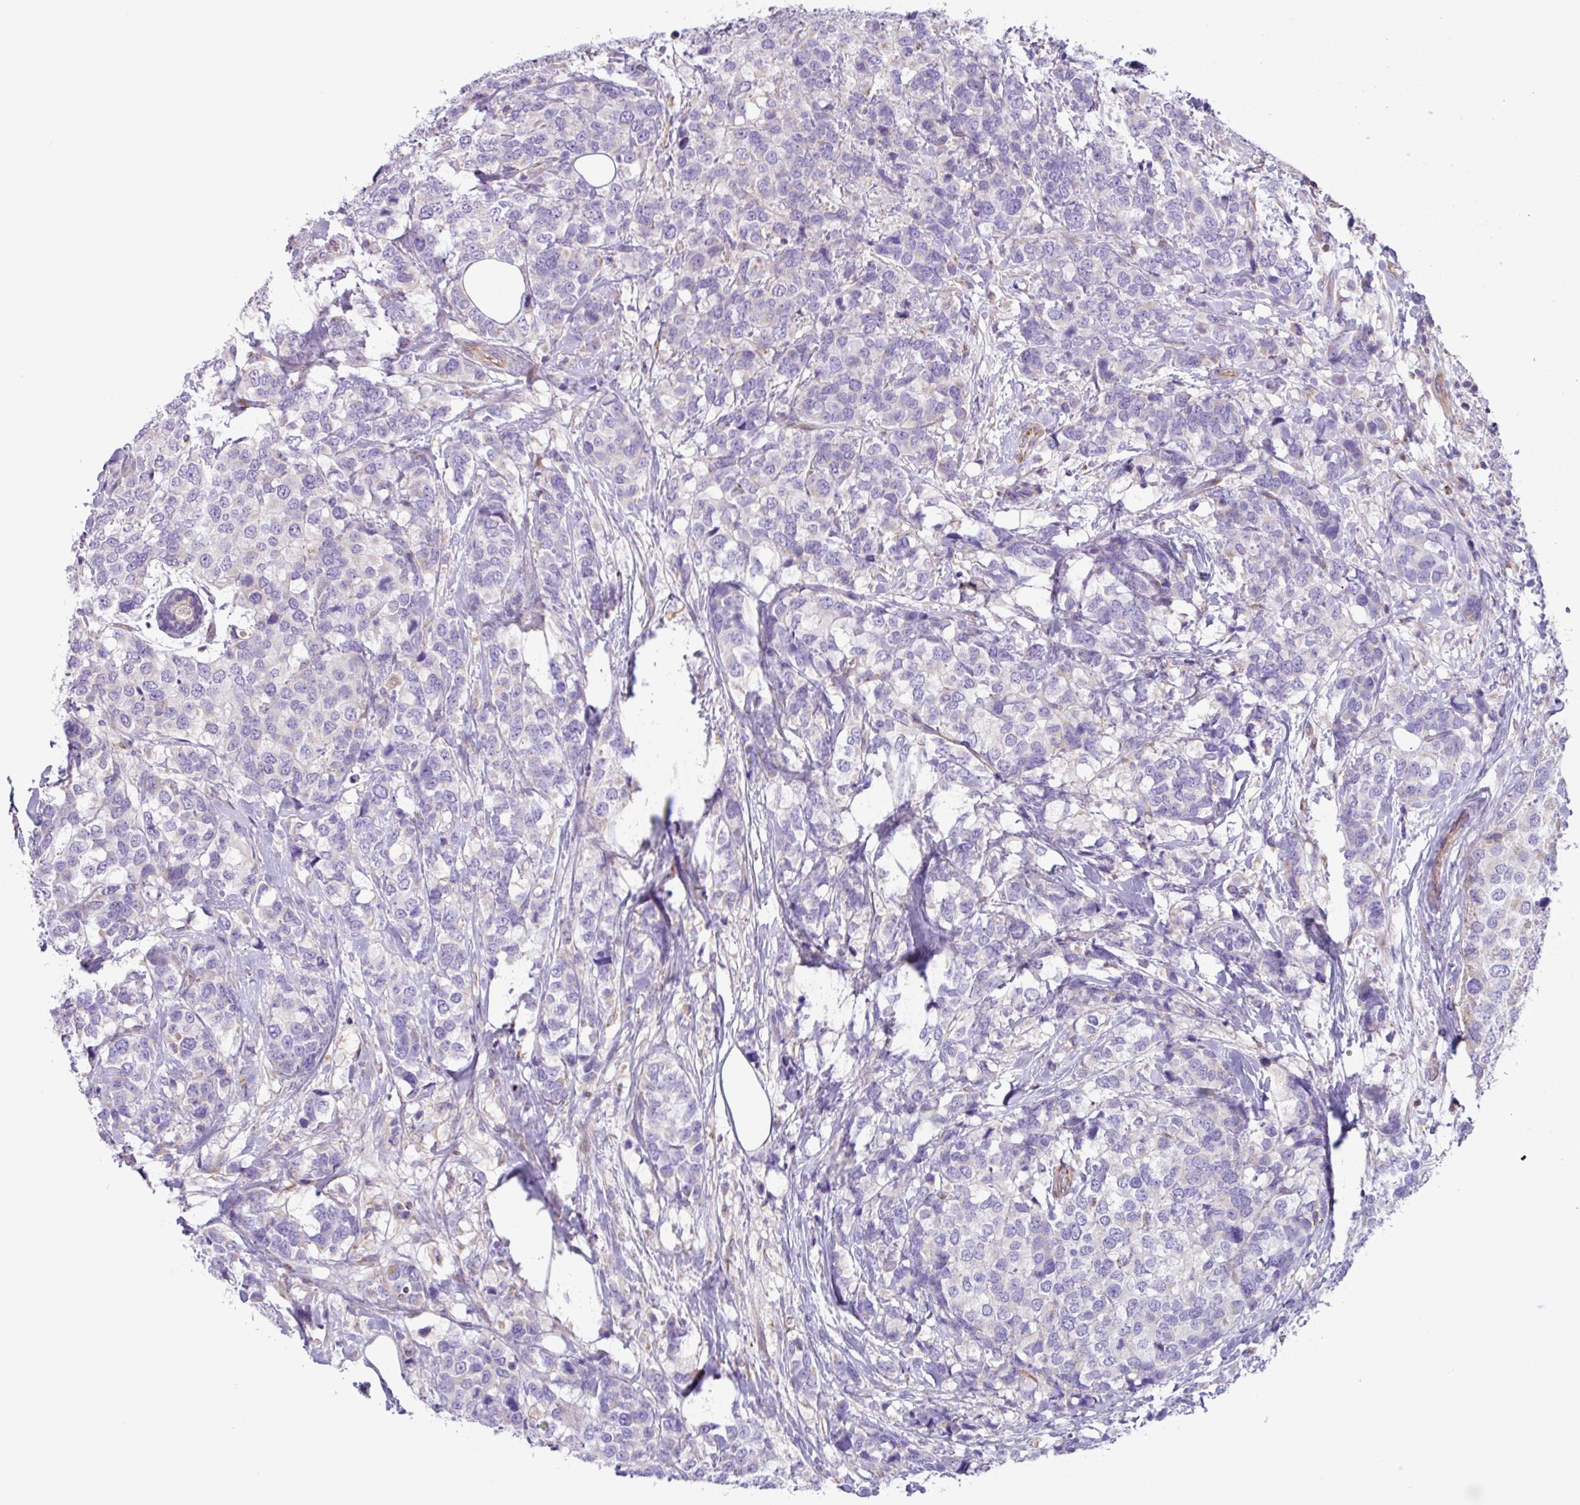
{"staining": {"intensity": "negative", "quantity": "none", "location": "none"}, "tissue": "breast cancer", "cell_type": "Tumor cells", "image_type": "cancer", "snomed": [{"axis": "morphology", "description": "Lobular carcinoma"}, {"axis": "topography", "description": "Breast"}], "caption": "Tumor cells show no significant protein expression in breast cancer (lobular carcinoma).", "gene": "MRM2", "patient": {"sex": "female", "age": 59}}